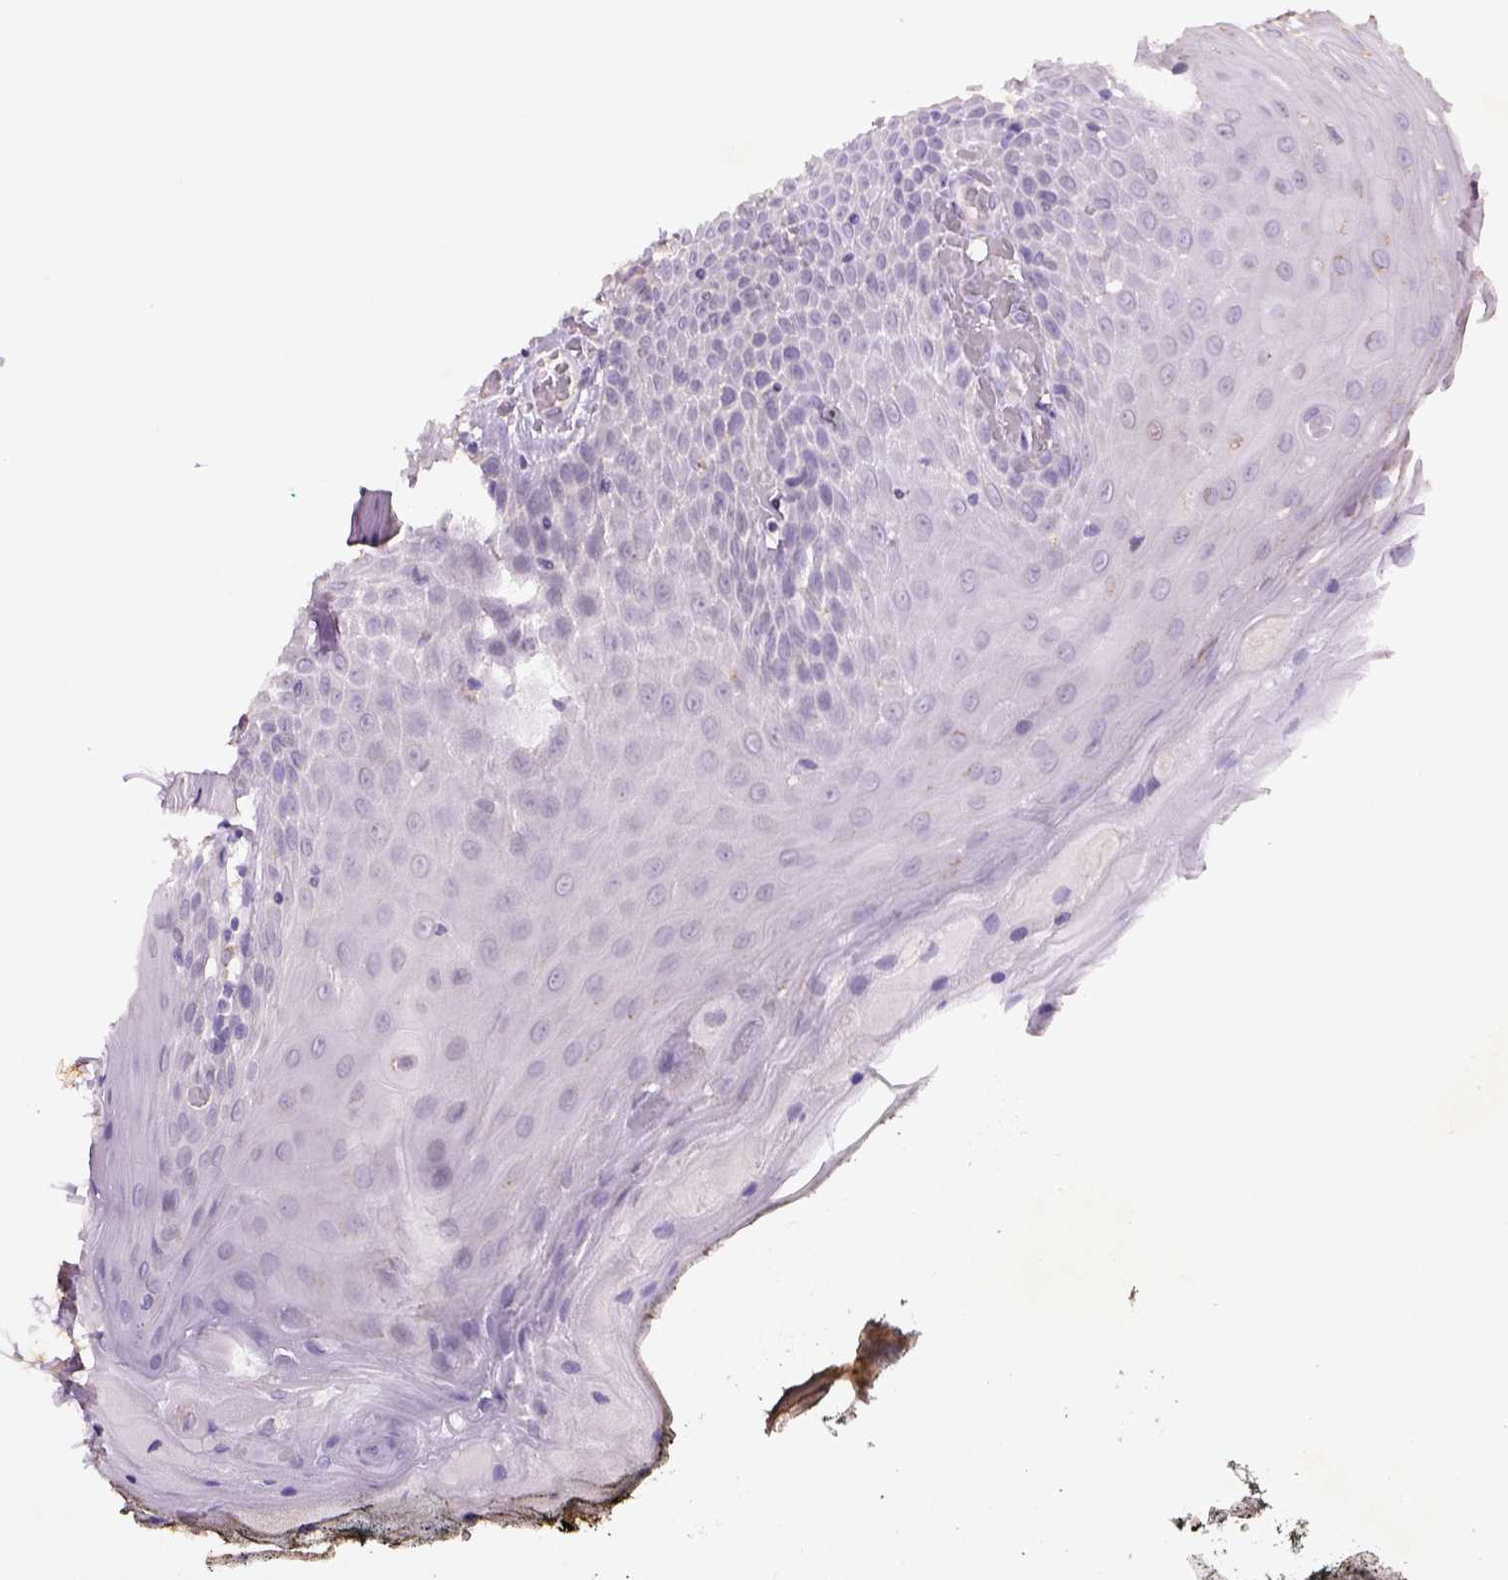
{"staining": {"intensity": "negative", "quantity": "none", "location": "none"}, "tissue": "oral mucosa", "cell_type": "Squamous epithelial cells", "image_type": "normal", "snomed": [{"axis": "morphology", "description": "Normal tissue, NOS"}, {"axis": "topography", "description": "Oral tissue"}], "caption": "Immunohistochemistry (IHC) histopathology image of benign oral mucosa: human oral mucosa stained with DAB displays no significant protein staining in squamous epithelial cells.", "gene": "NAALAD2", "patient": {"sex": "male", "age": 9}}